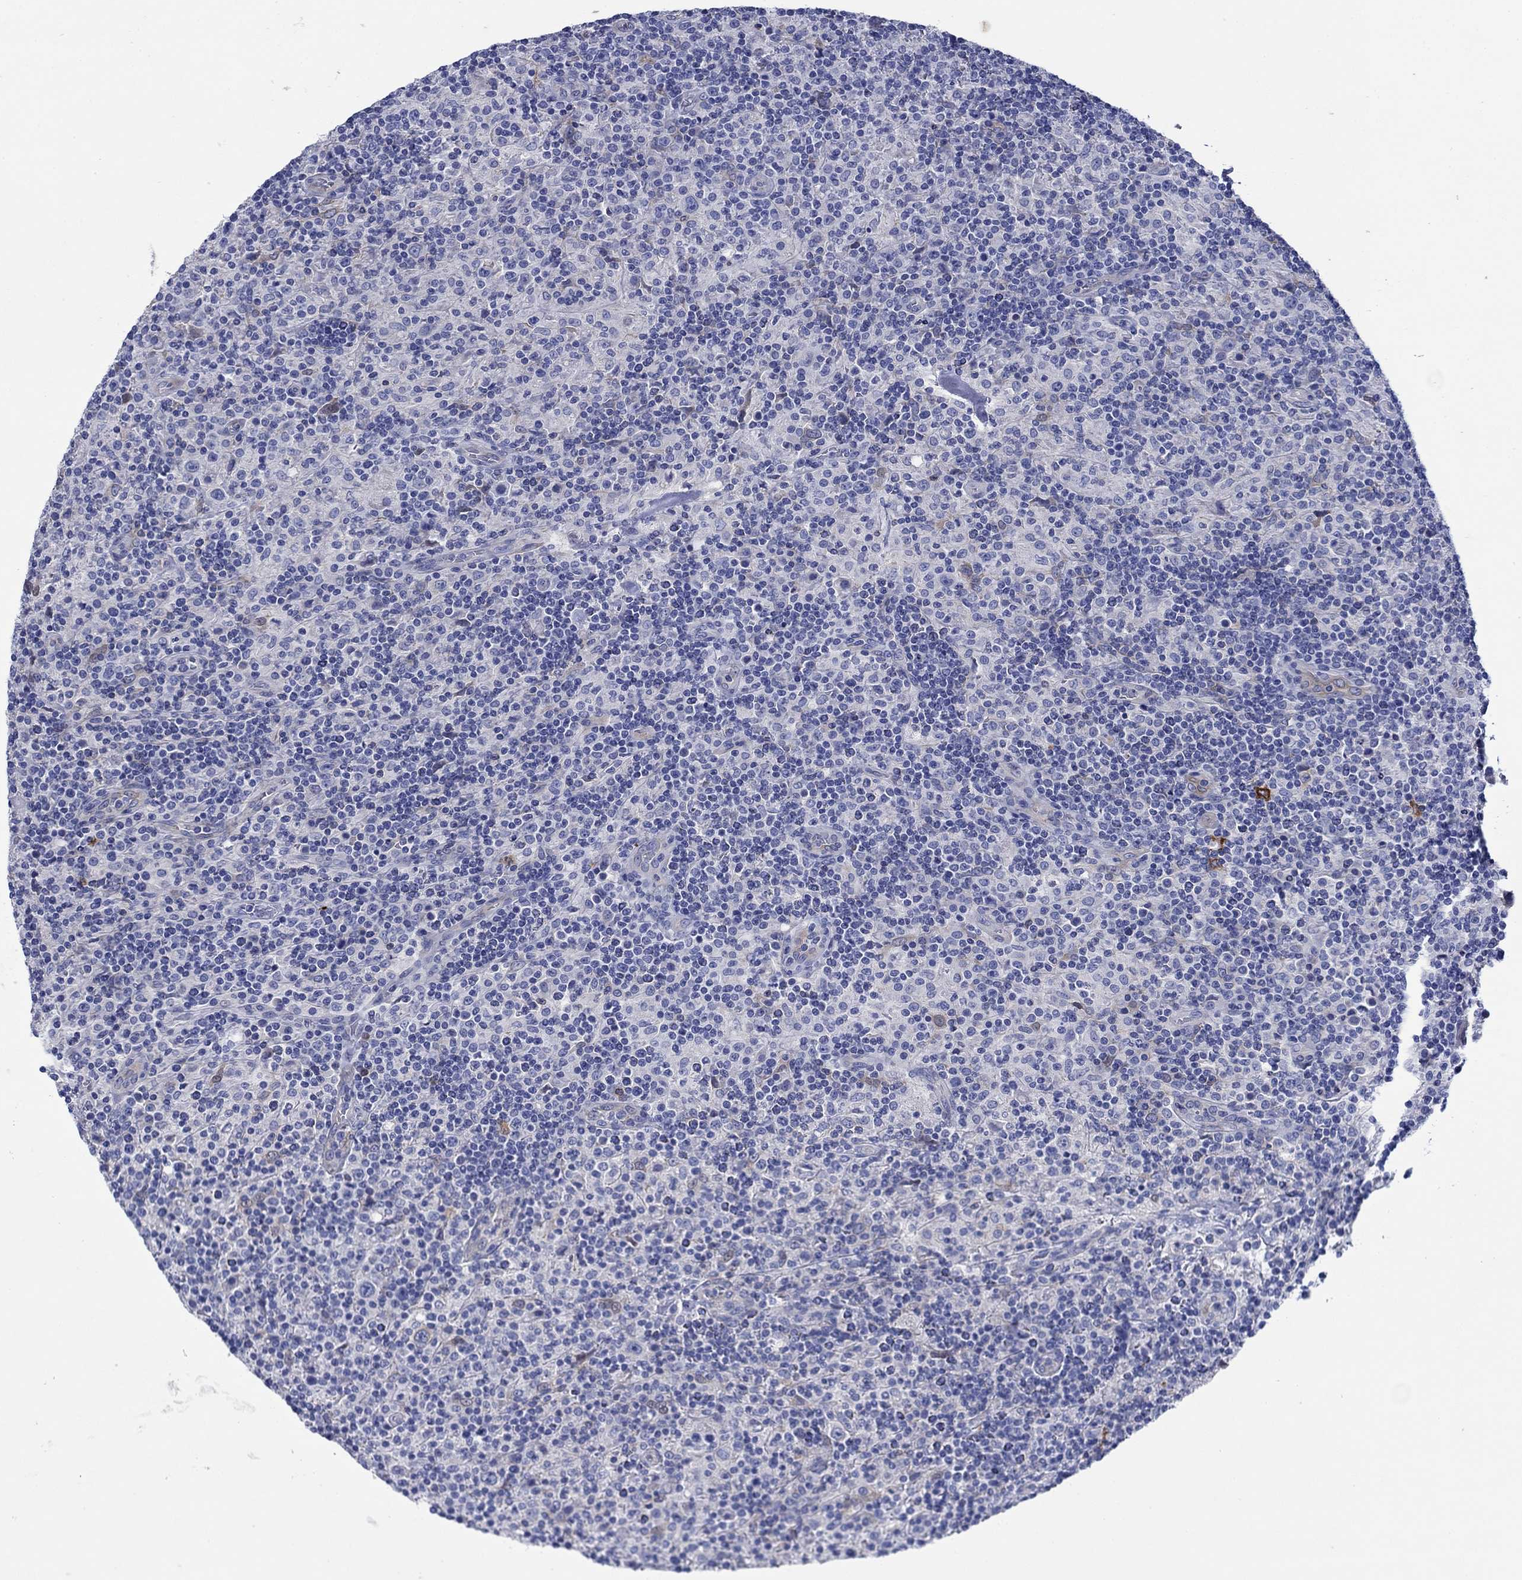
{"staining": {"intensity": "negative", "quantity": "none", "location": "none"}, "tissue": "lymphoma", "cell_type": "Tumor cells", "image_type": "cancer", "snomed": [{"axis": "morphology", "description": "Hodgkin's disease, NOS"}, {"axis": "topography", "description": "Lymph node"}], "caption": "A micrograph of human lymphoma is negative for staining in tumor cells.", "gene": "TRIM16", "patient": {"sex": "male", "age": 70}}